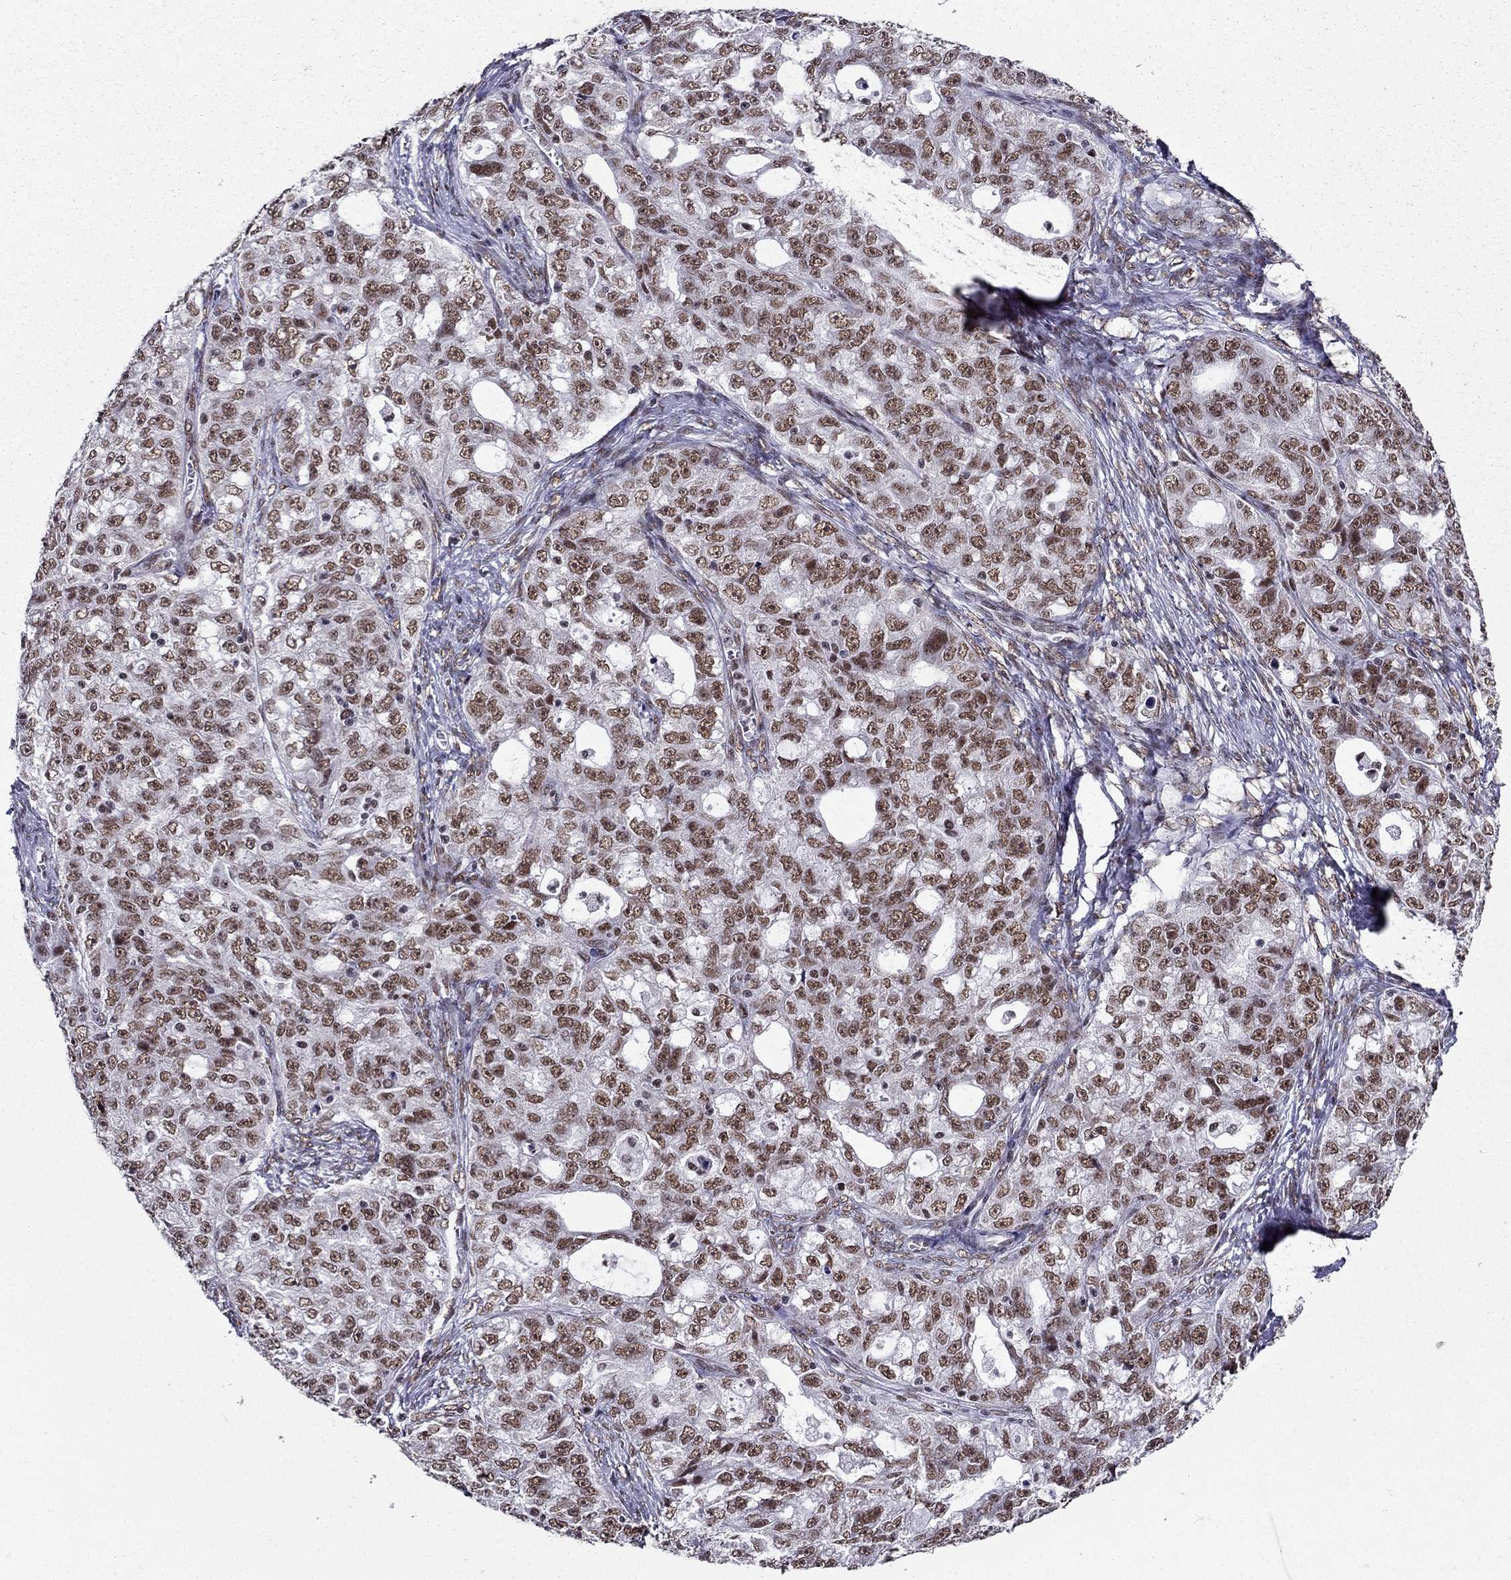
{"staining": {"intensity": "moderate", "quantity": ">75%", "location": "nuclear"}, "tissue": "ovarian cancer", "cell_type": "Tumor cells", "image_type": "cancer", "snomed": [{"axis": "morphology", "description": "Cystadenocarcinoma, serous, NOS"}, {"axis": "topography", "description": "Ovary"}], "caption": "This image displays ovarian cancer (serous cystadenocarcinoma) stained with IHC to label a protein in brown. The nuclear of tumor cells show moderate positivity for the protein. Nuclei are counter-stained blue.", "gene": "ZNF420", "patient": {"sex": "female", "age": 51}}